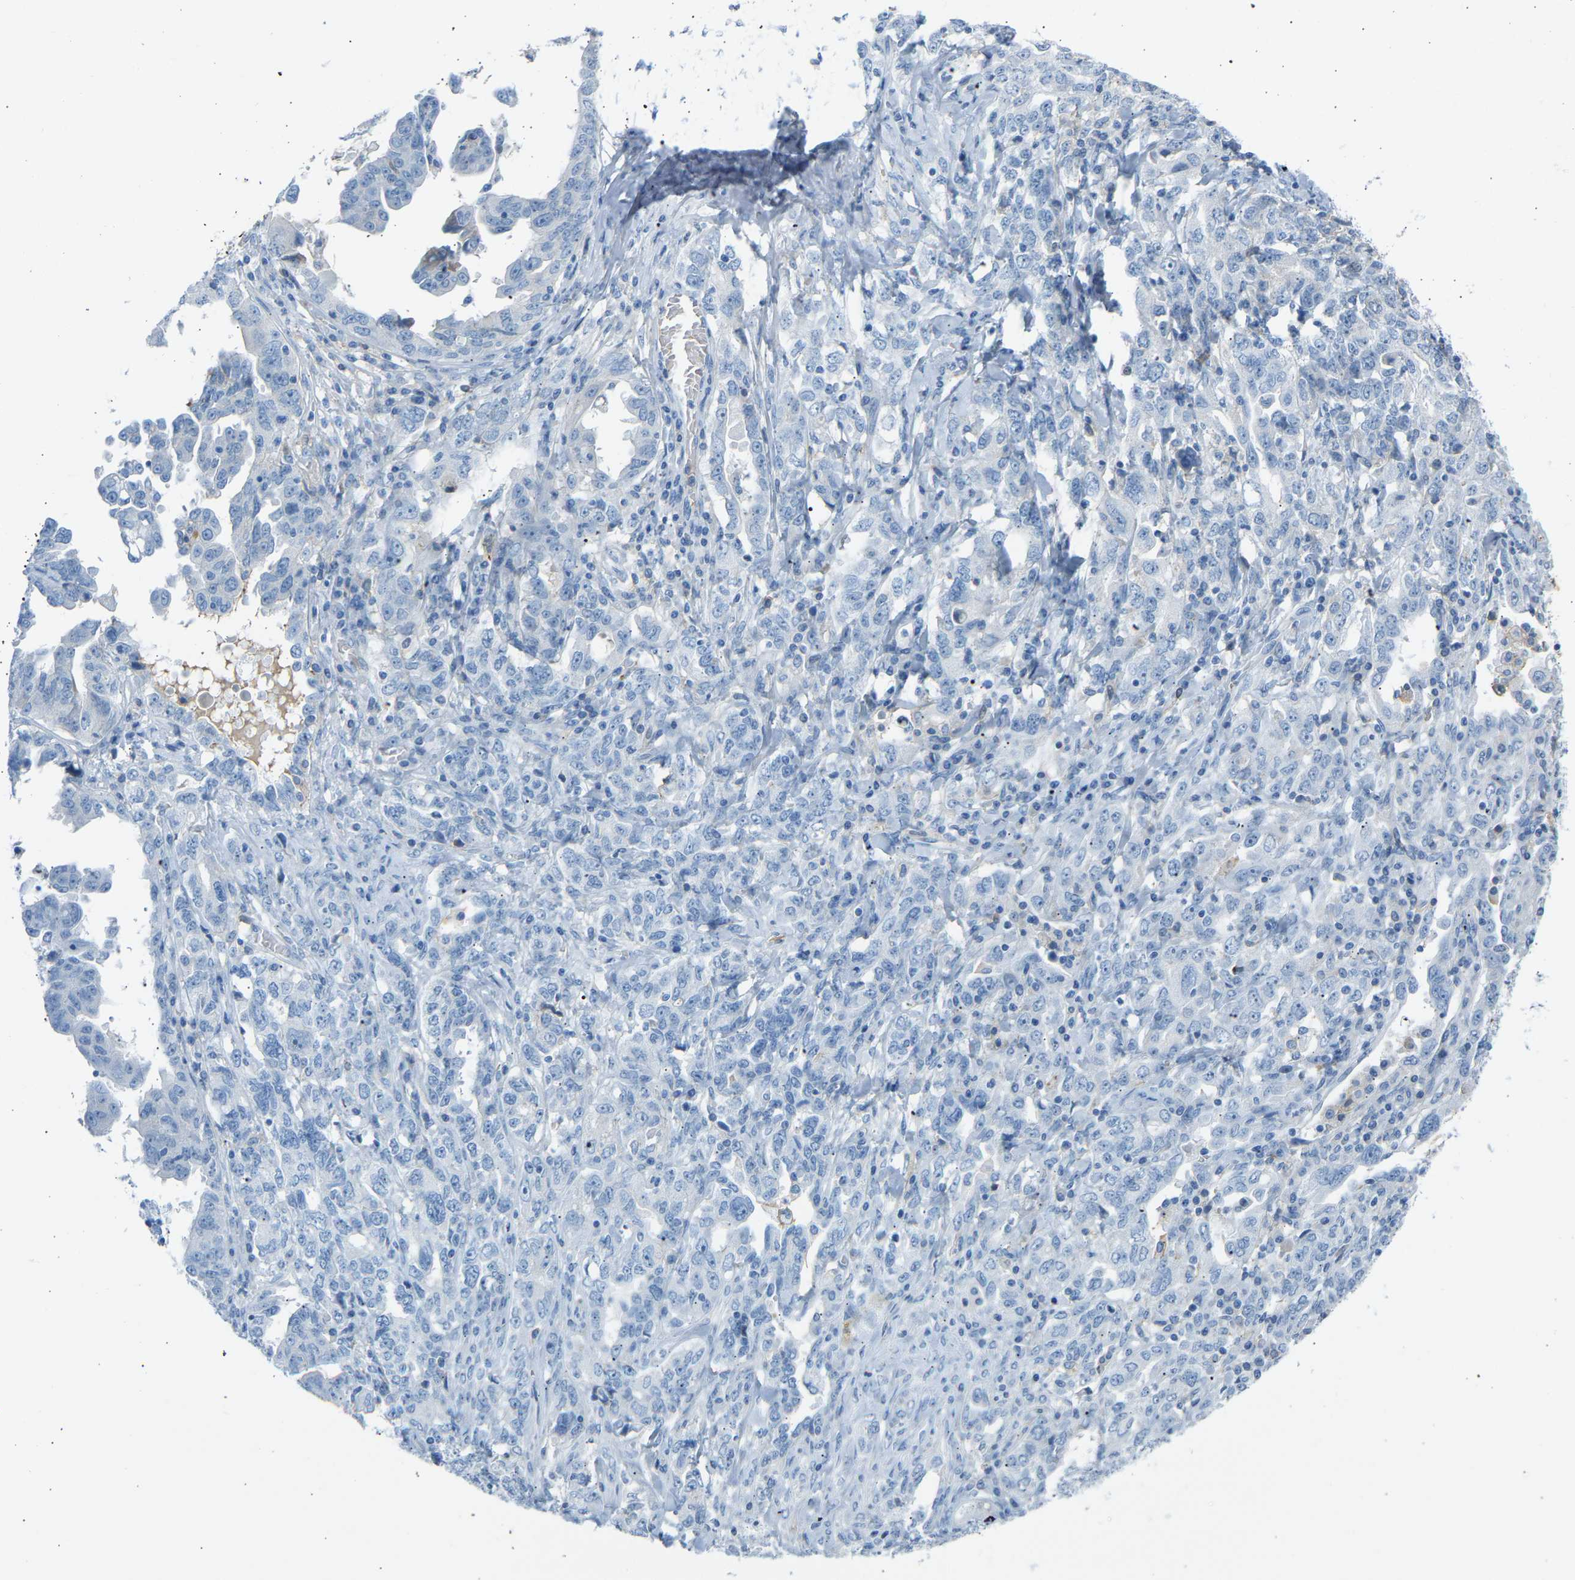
{"staining": {"intensity": "negative", "quantity": "none", "location": "none"}, "tissue": "ovarian cancer", "cell_type": "Tumor cells", "image_type": "cancer", "snomed": [{"axis": "morphology", "description": "Carcinoma, endometroid"}, {"axis": "topography", "description": "Ovary"}], "caption": "Tumor cells show no significant expression in ovarian endometroid carcinoma.", "gene": "GNAS", "patient": {"sex": "female", "age": 62}}